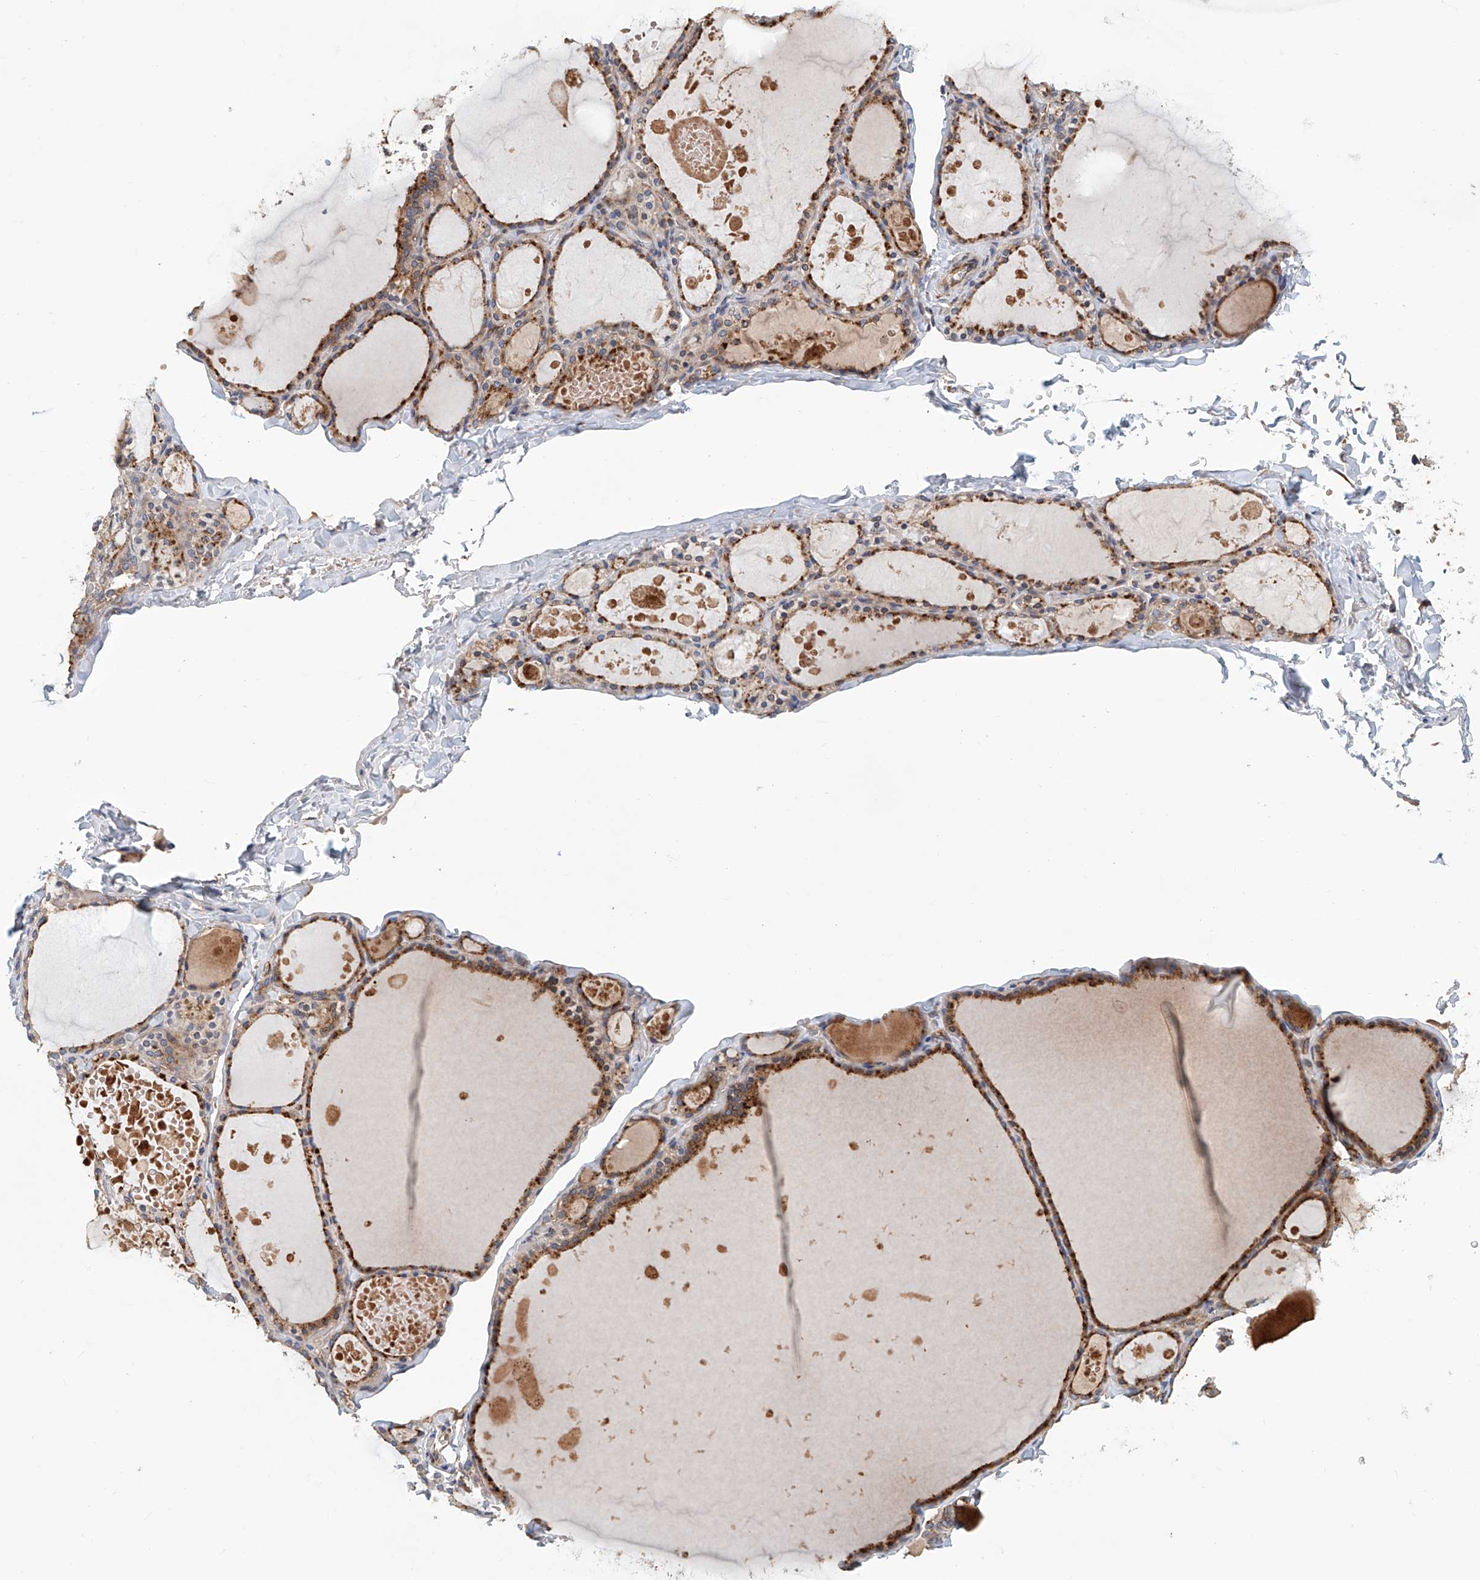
{"staining": {"intensity": "strong", "quantity": ">75%", "location": "cytoplasmic/membranous"}, "tissue": "thyroid gland", "cell_type": "Glandular cells", "image_type": "normal", "snomed": [{"axis": "morphology", "description": "Normal tissue, NOS"}, {"axis": "topography", "description": "Thyroid gland"}], "caption": "A histopathology image of human thyroid gland stained for a protein displays strong cytoplasmic/membranous brown staining in glandular cells.", "gene": "HGSNAT", "patient": {"sex": "male", "age": 56}}